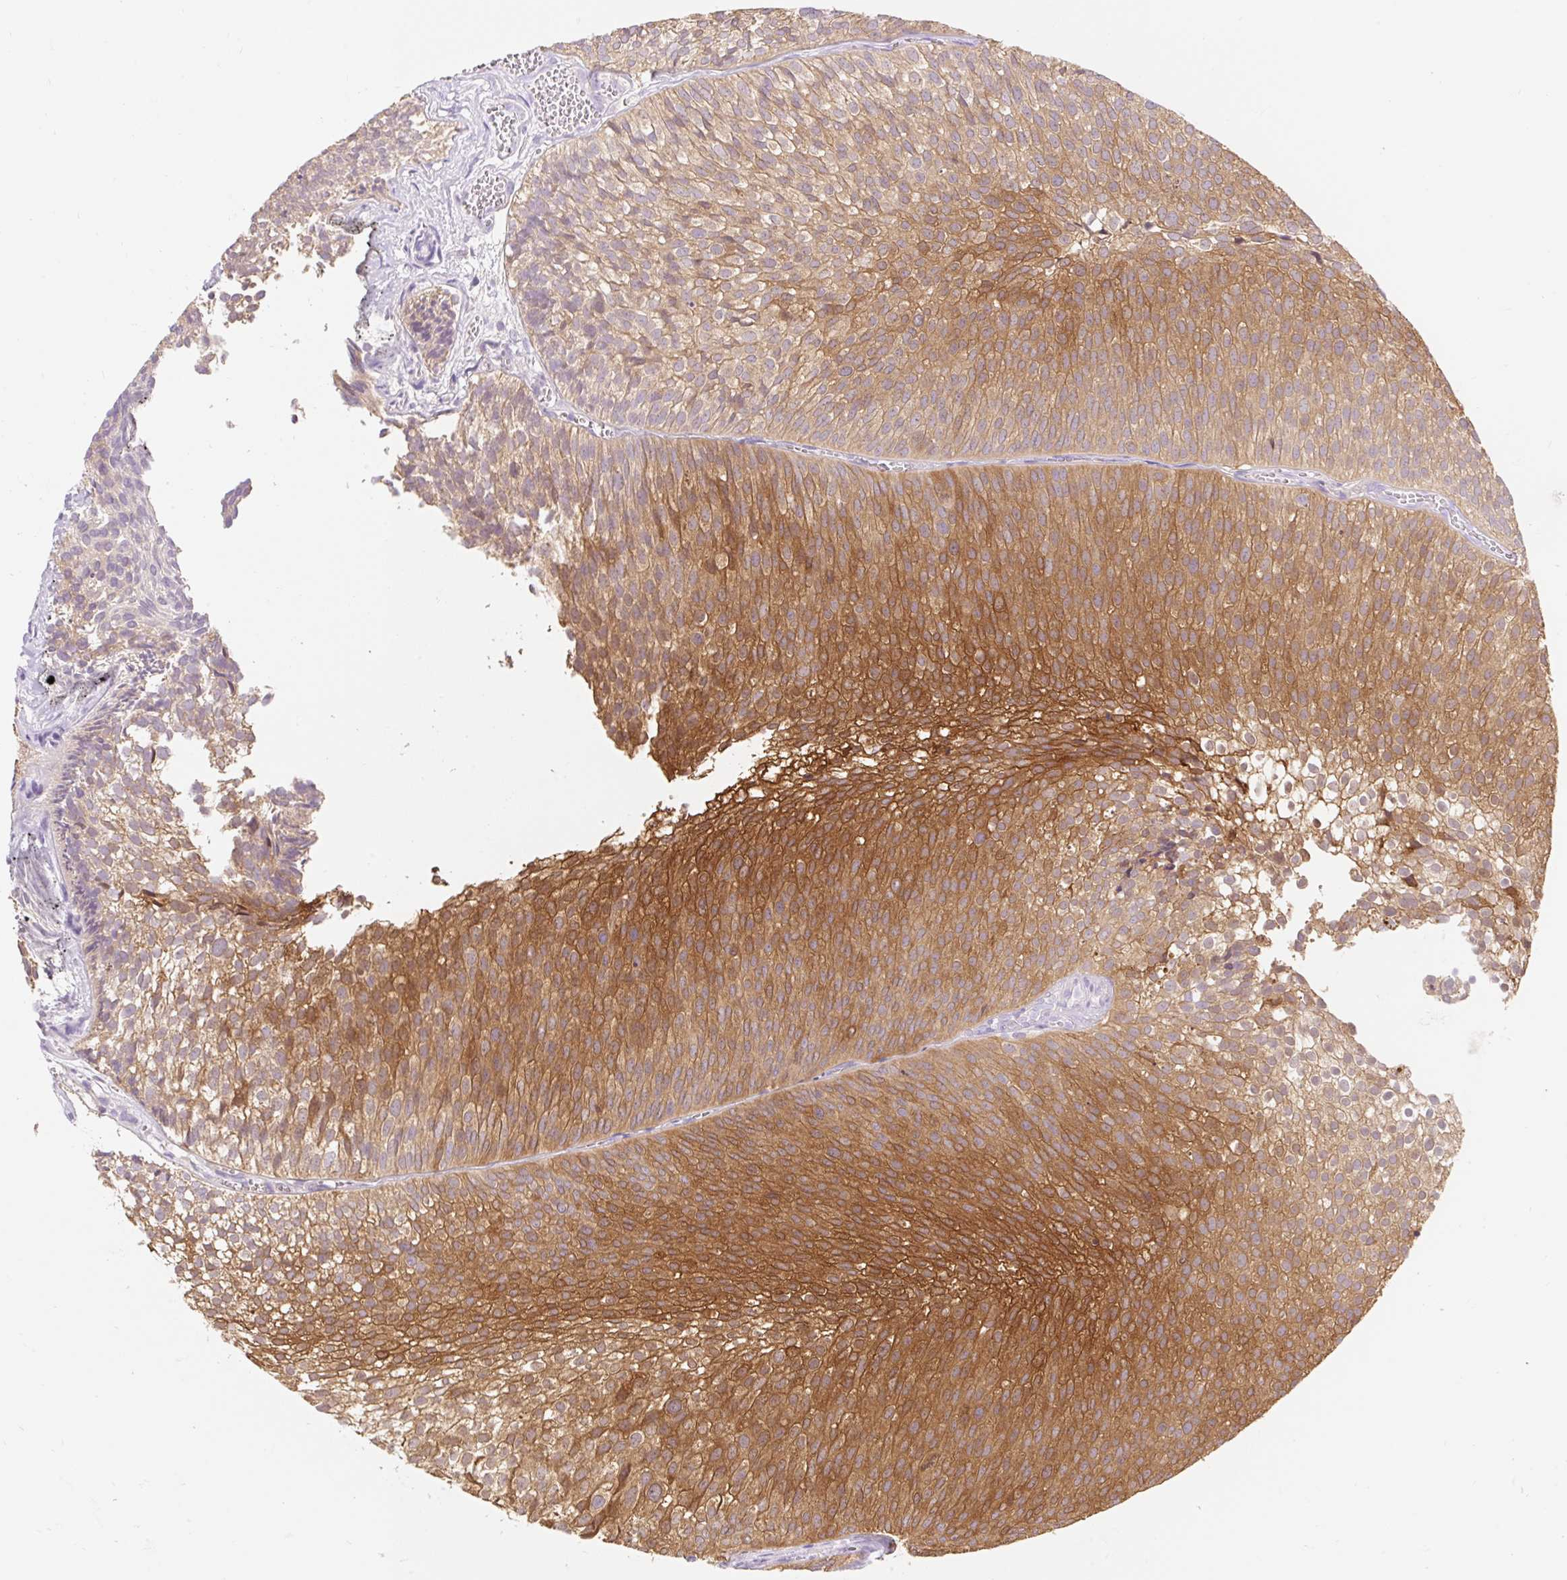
{"staining": {"intensity": "moderate", "quantity": ">75%", "location": "cytoplasmic/membranous"}, "tissue": "urothelial cancer", "cell_type": "Tumor cells", "image_type": "cancer", "snomed": [{"axis": "morphology", "description": "Urothelial carcinoma, Low grade"}, {"axis": "topography", "description": "Urinary bladder"}], "caption": "Protein staining exhibits moderate cytoplasmic/membranous expression in about >75% of tumor cells in low-grade urothelial carcinoma. (brown staining indicates protein expression, while blue staining denotes nuclei).", "gene": "DHX35", "patient": {"sex": "male", "age": 91}}